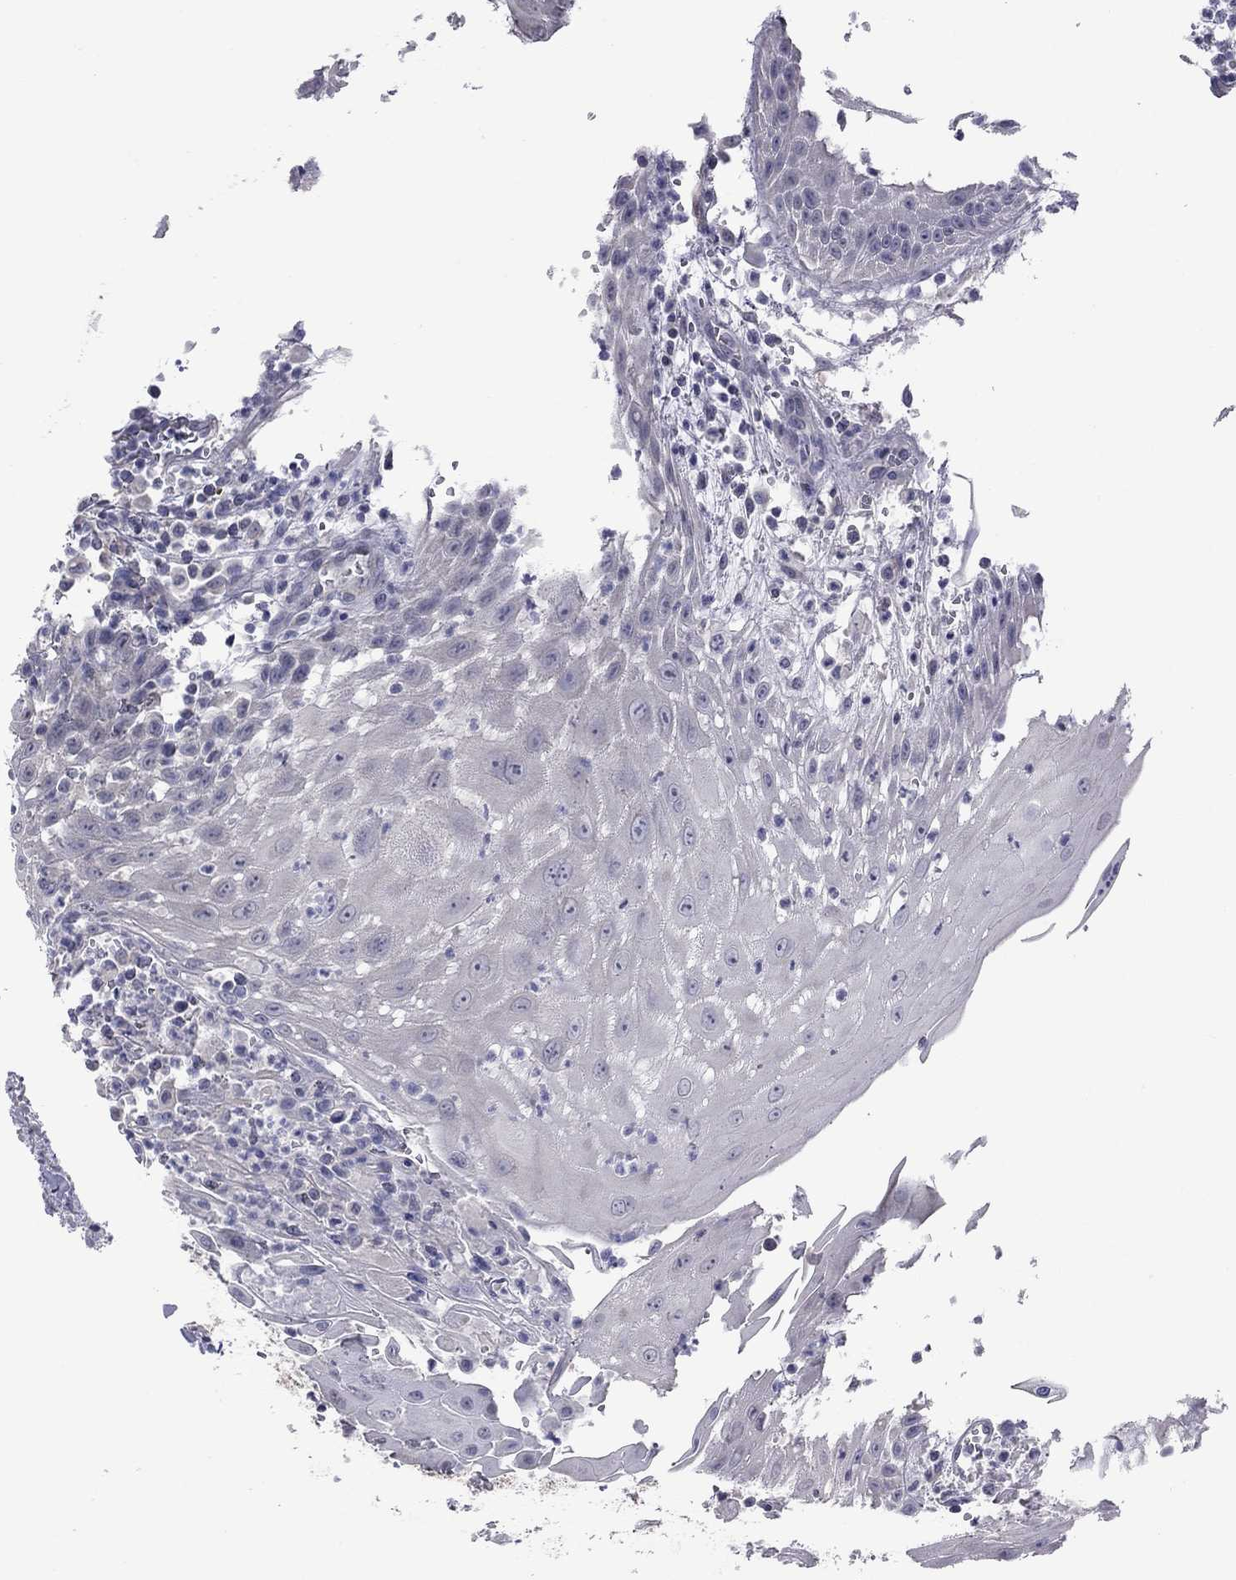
{"staining": {"intensity": "negative", "quantity": "none", "location": "none"}, "tissue": "head and neck cancer", "cell_type": "Tumor cells", "image_type": "cancer", "snomed": [{"axis": "morphology", "description": "Squamous cell carcinoma, NOS"}, {"axis": "topography", "description": "Oral tissue"}, {"axis": "topography", "description": "Head-Neck"}], "caption": "High power microscopy image of an IHC histopathology image of squamous cell carcinoma (head and neck), revealing no significant expression in tumor cells. (Stains: DAB immunohistochemistry (IHC) with hematoxylin counter stain, Microscopy: brightfield microscopy at high magnification).", "gene": "HYLS1", "patient": {"sex": "male", "age": 58}}